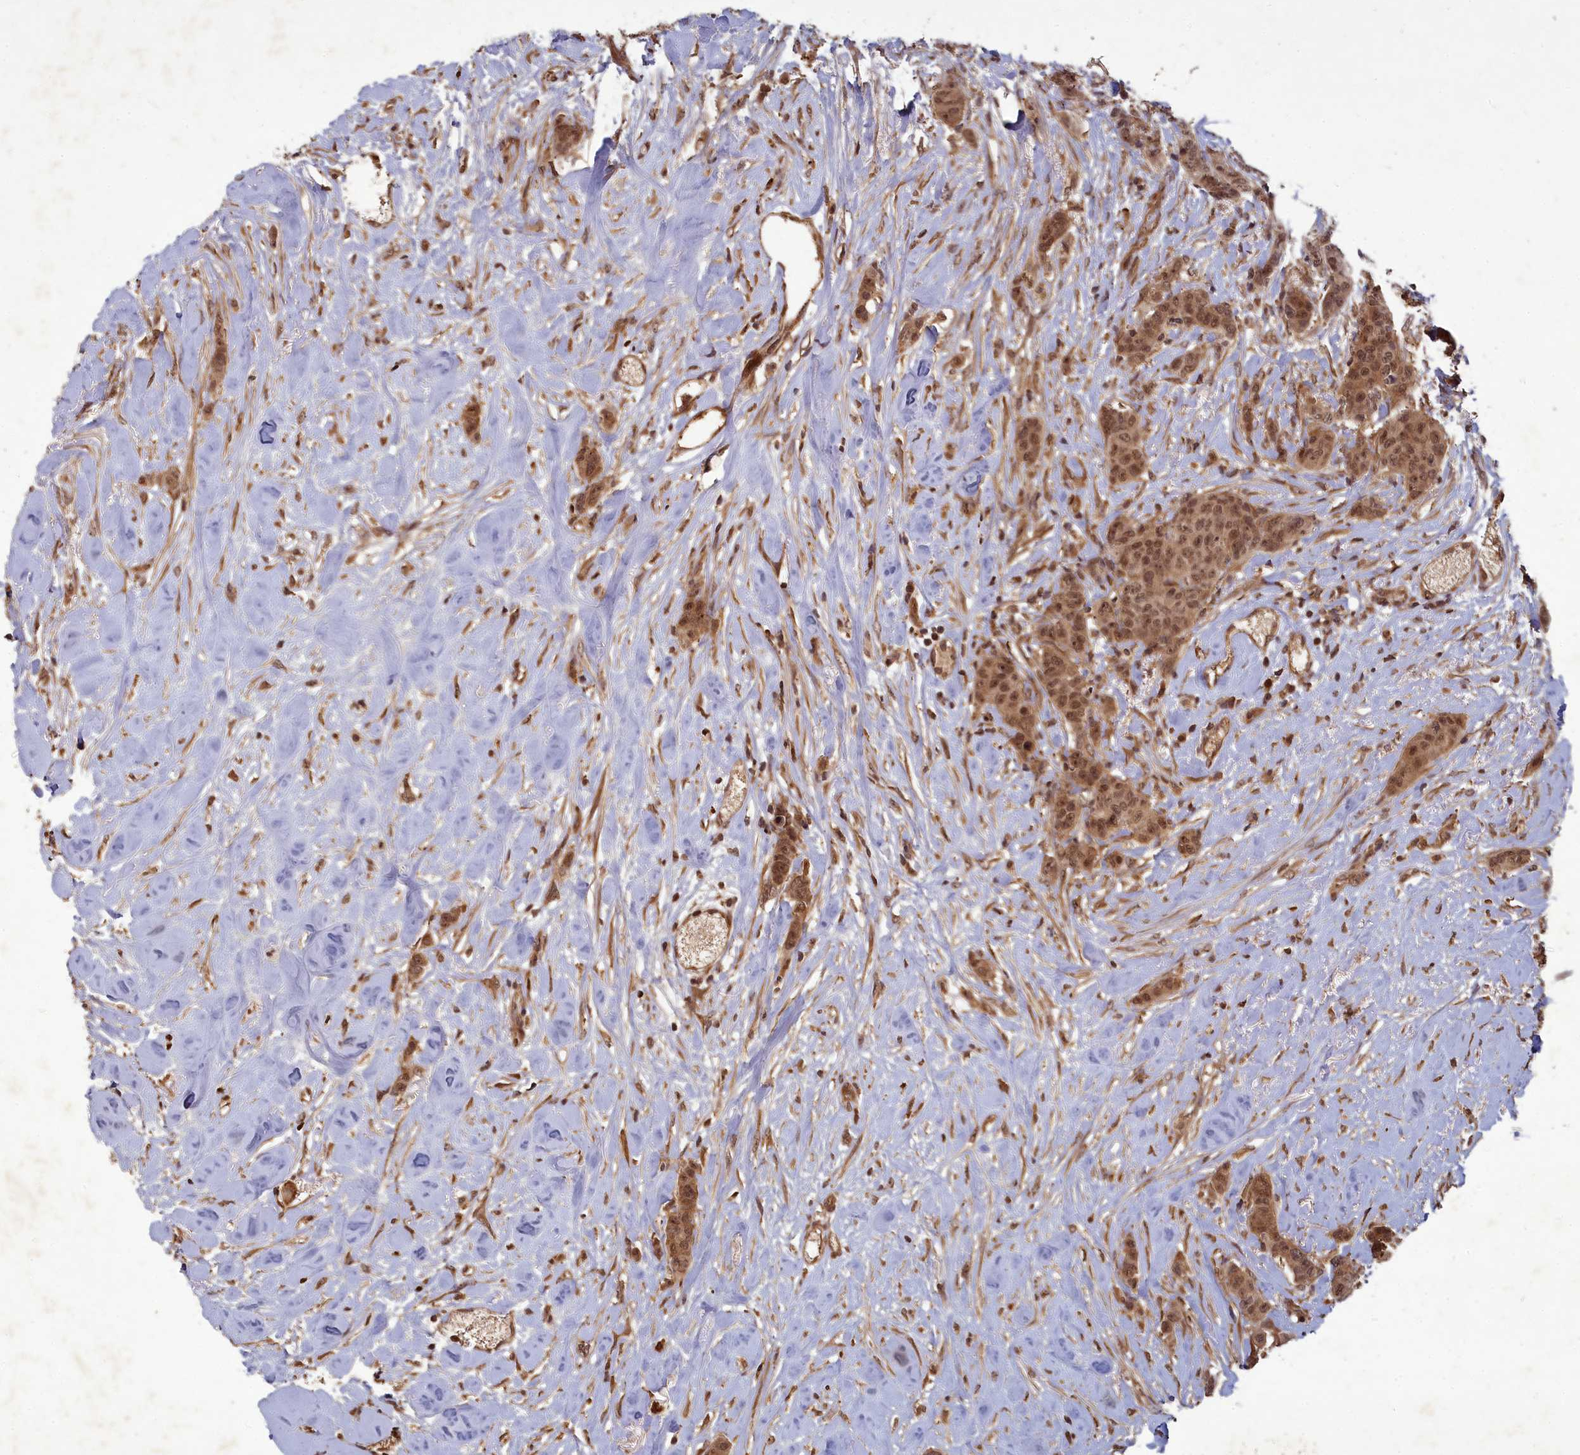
{"staining": {"intensity": "moderate", "quantity": ">75%", "location": "cytoplasmic/membranous,nuclear"}, "tissue": "breast cancer", "cell_type": "Tumor cells", "image_type": "cancer", "snomed": [{"axis": "morphology", "description": "Duct carcinoma"}, {"axis": "topography", "description": "Breast"}], "caption": "High-power microscopy captured an immunohistochemistry histopathology image of breast intraductal carcinoma, revealing moderate cytoplasmic/membranous and nuclear positivity in approximately >75% of tumor cells.", "gene": "SRMS", "patient": {"sex": "female", "age": 40}}